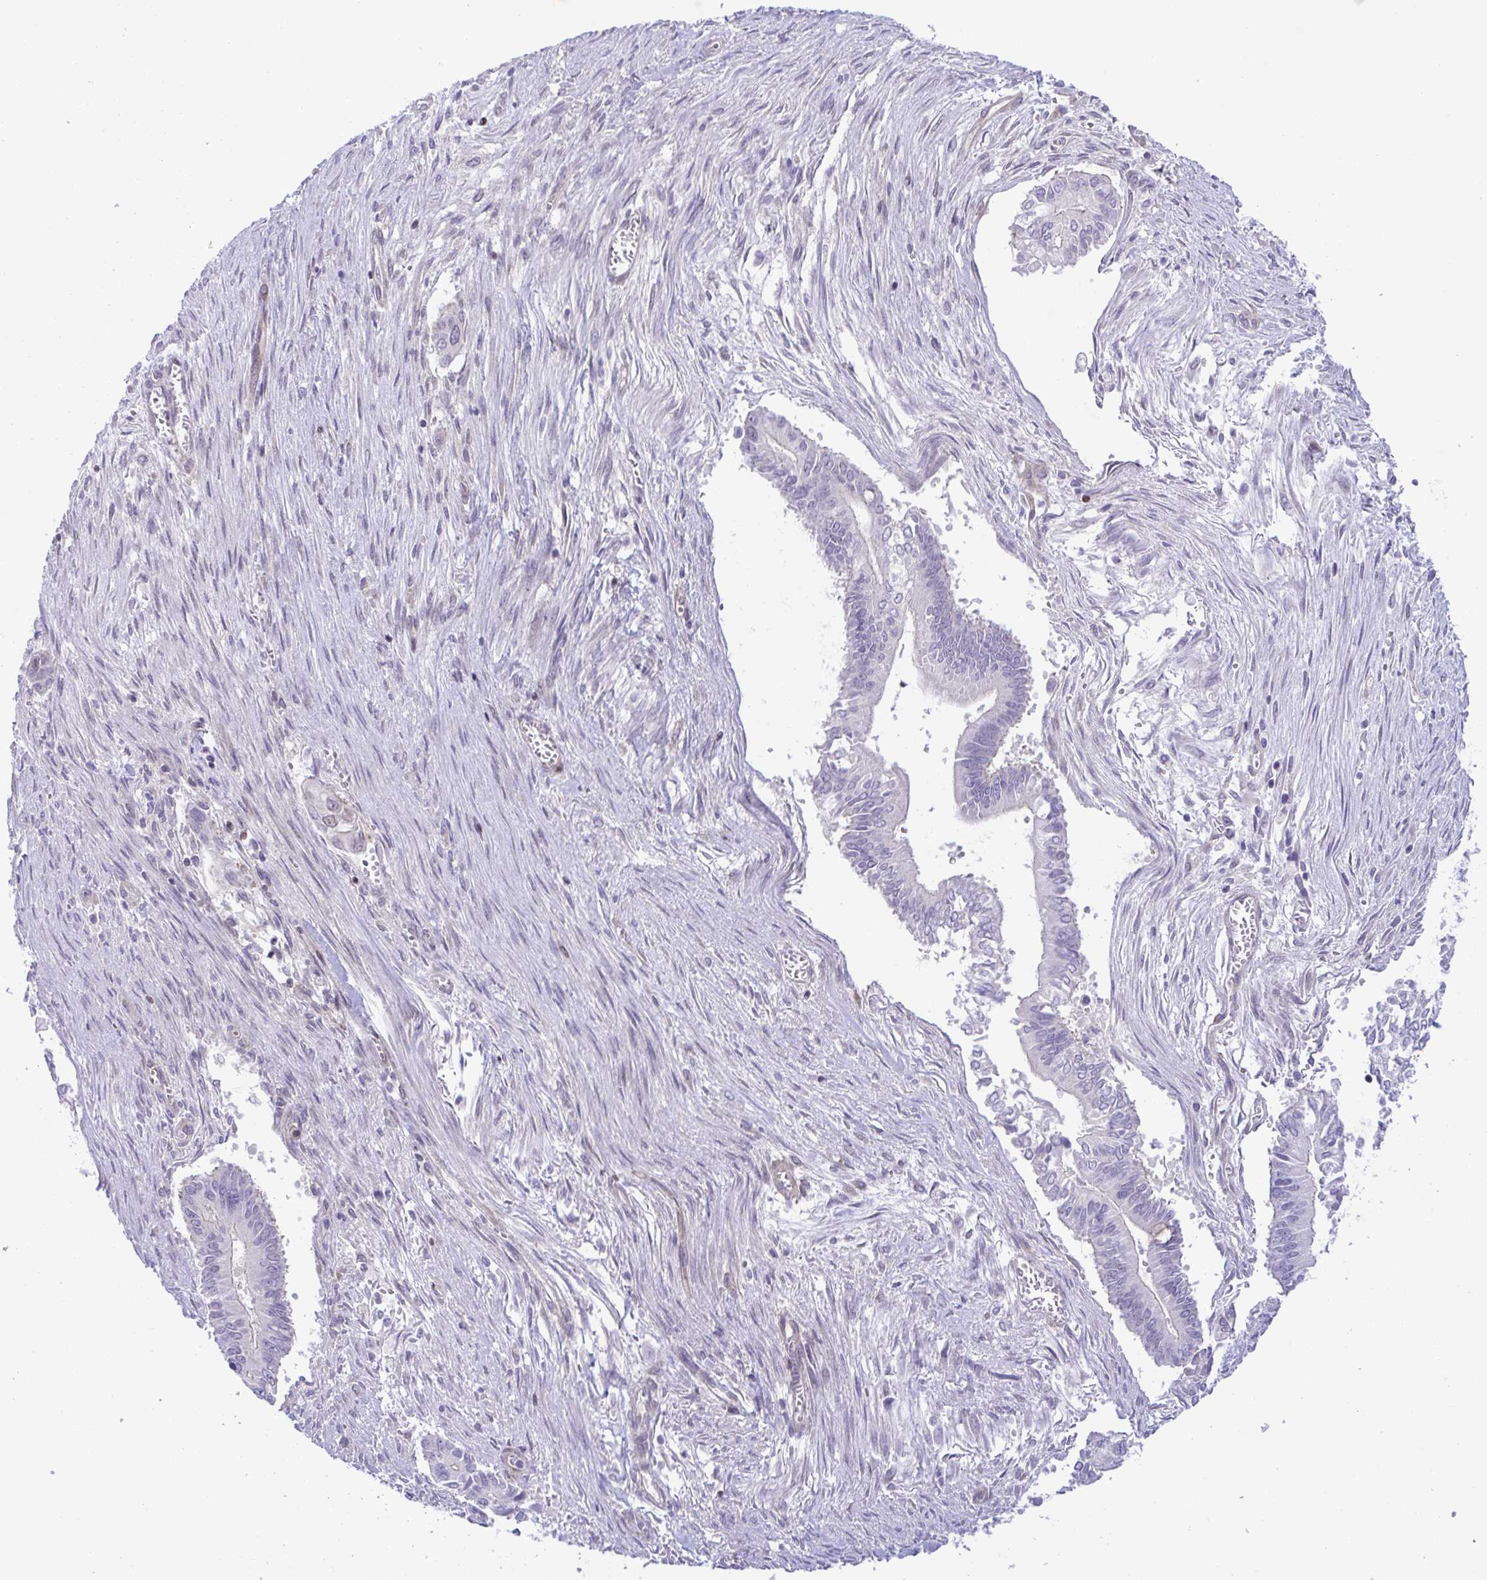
{"staining": {"intensity": "negative", "quantity": "none", "location": "none"}, "tissue": "pancreatic cancer", "cell_type": "Tumor cells", "image_type": "cancer", "snomed": [{"axis": "morphology", "description": "Adenocarcinoma, NOS"}, {"axis": "topography", "description": "Pancreas"}], "caption": "Immunohistochemistry of pancreatic cancer shows no expression in tumor cells. (Stains: DAB (3,3'-diaminobenzidine) immunohistochemistry (IHC) with hematoxylin counter stain, Microscopy: brightfield microscopy at high magnification).", "gene": "SNX11", "patient": {"sex": "male", "age": 68}}